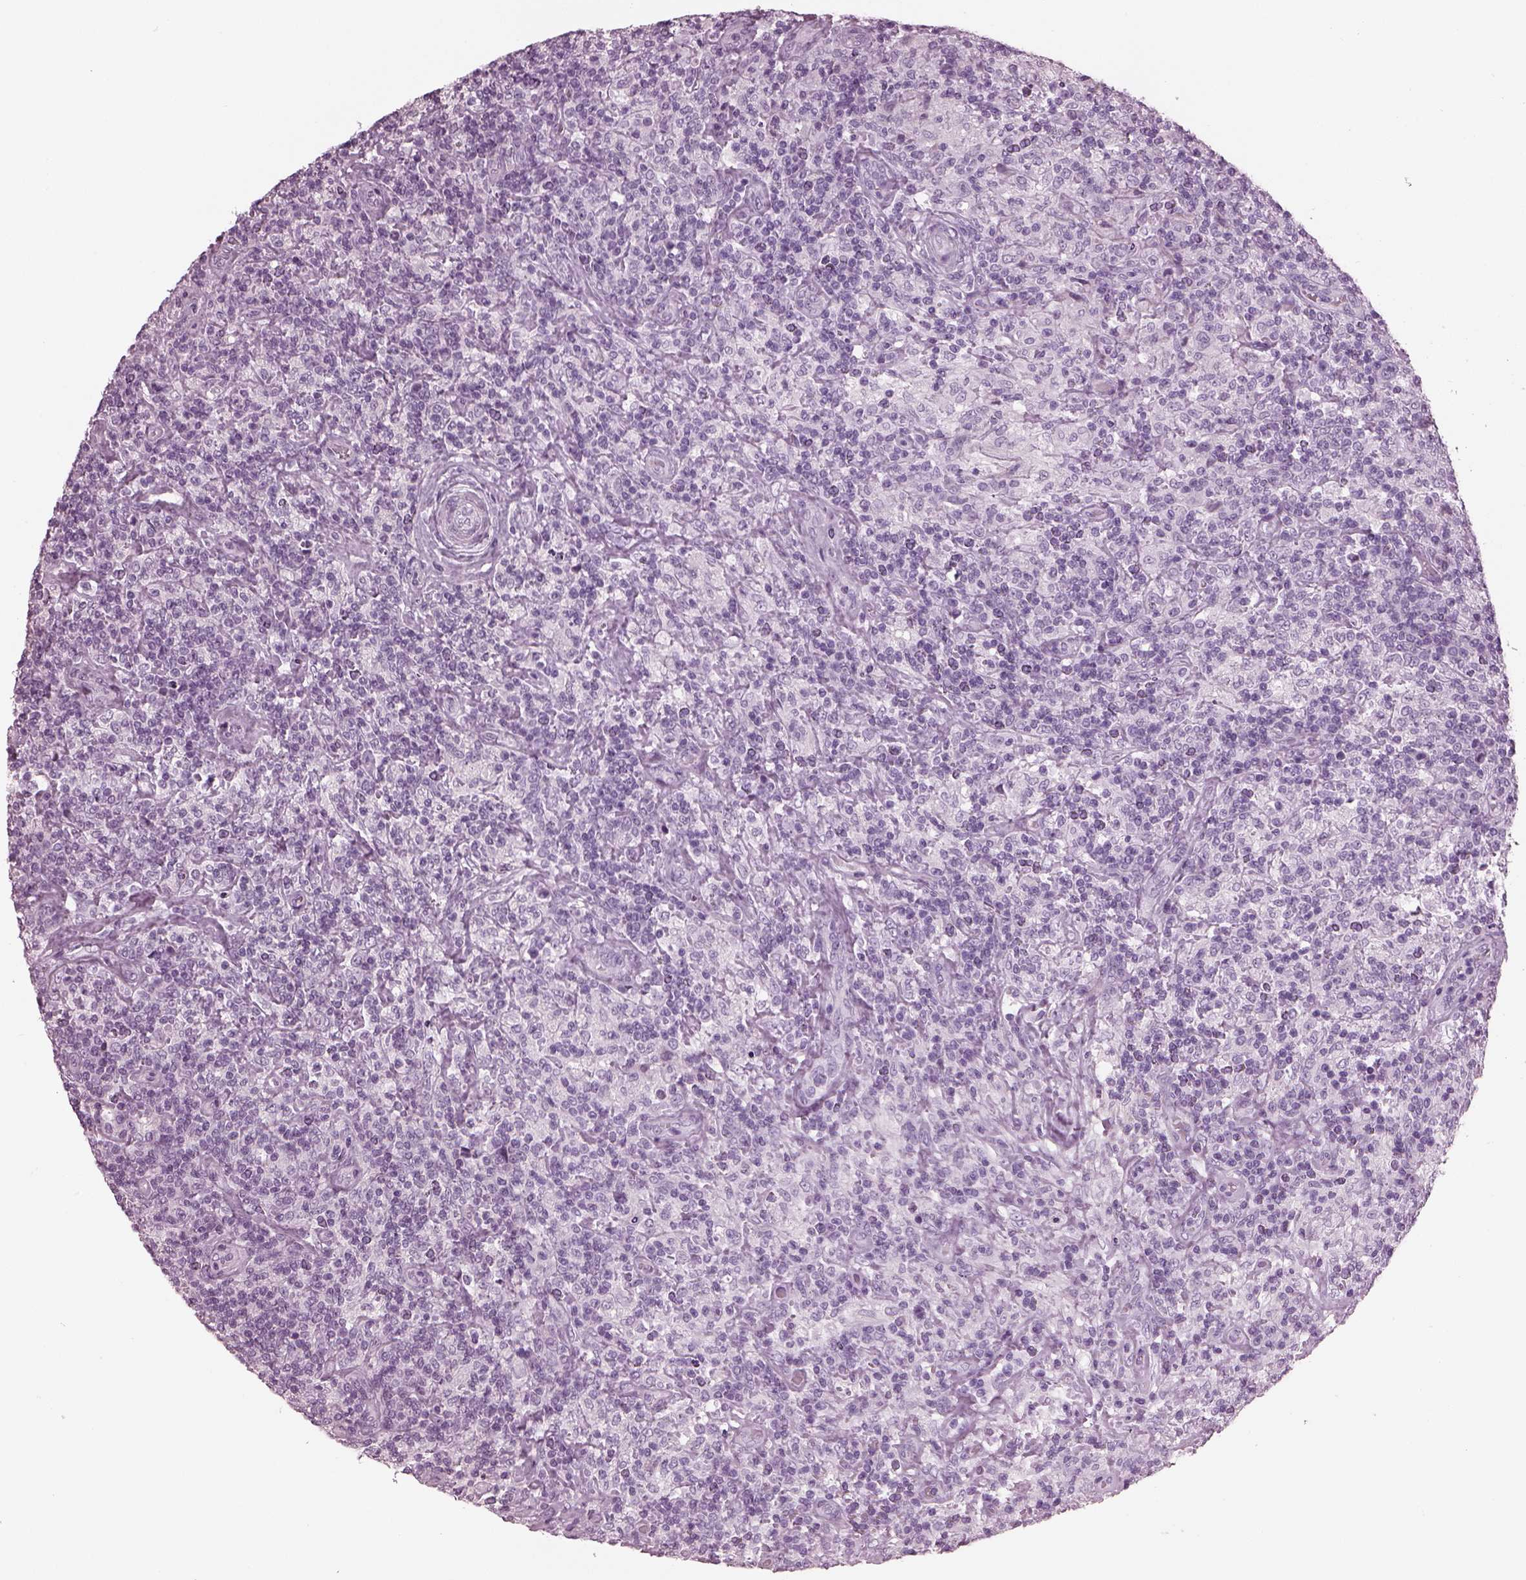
{"staining": {"intensity": "negative", "quantity": "none", "location": "none"}, "tissue": "lymphoma", "cell_type": "Tumor cells", "image_type": "cancer", "snomed": [{"axis": "morphology", "description": "Hodgkin's disease, NOS"}, {"axis": "topography", "description": "Lymph node"}], "caption": "Immunohistochemical staining of human lymphoma shows no significant staining in tumor cells. The staining was performed using DAB (3,3'-diaminobenzidine) to visualize the protein expression in brown, while the nuclei were stained in blue with hematoxylin (Magnification: 20x).", "gene": "HYDIN", "patient": {"sex": "male", "age": 70}}